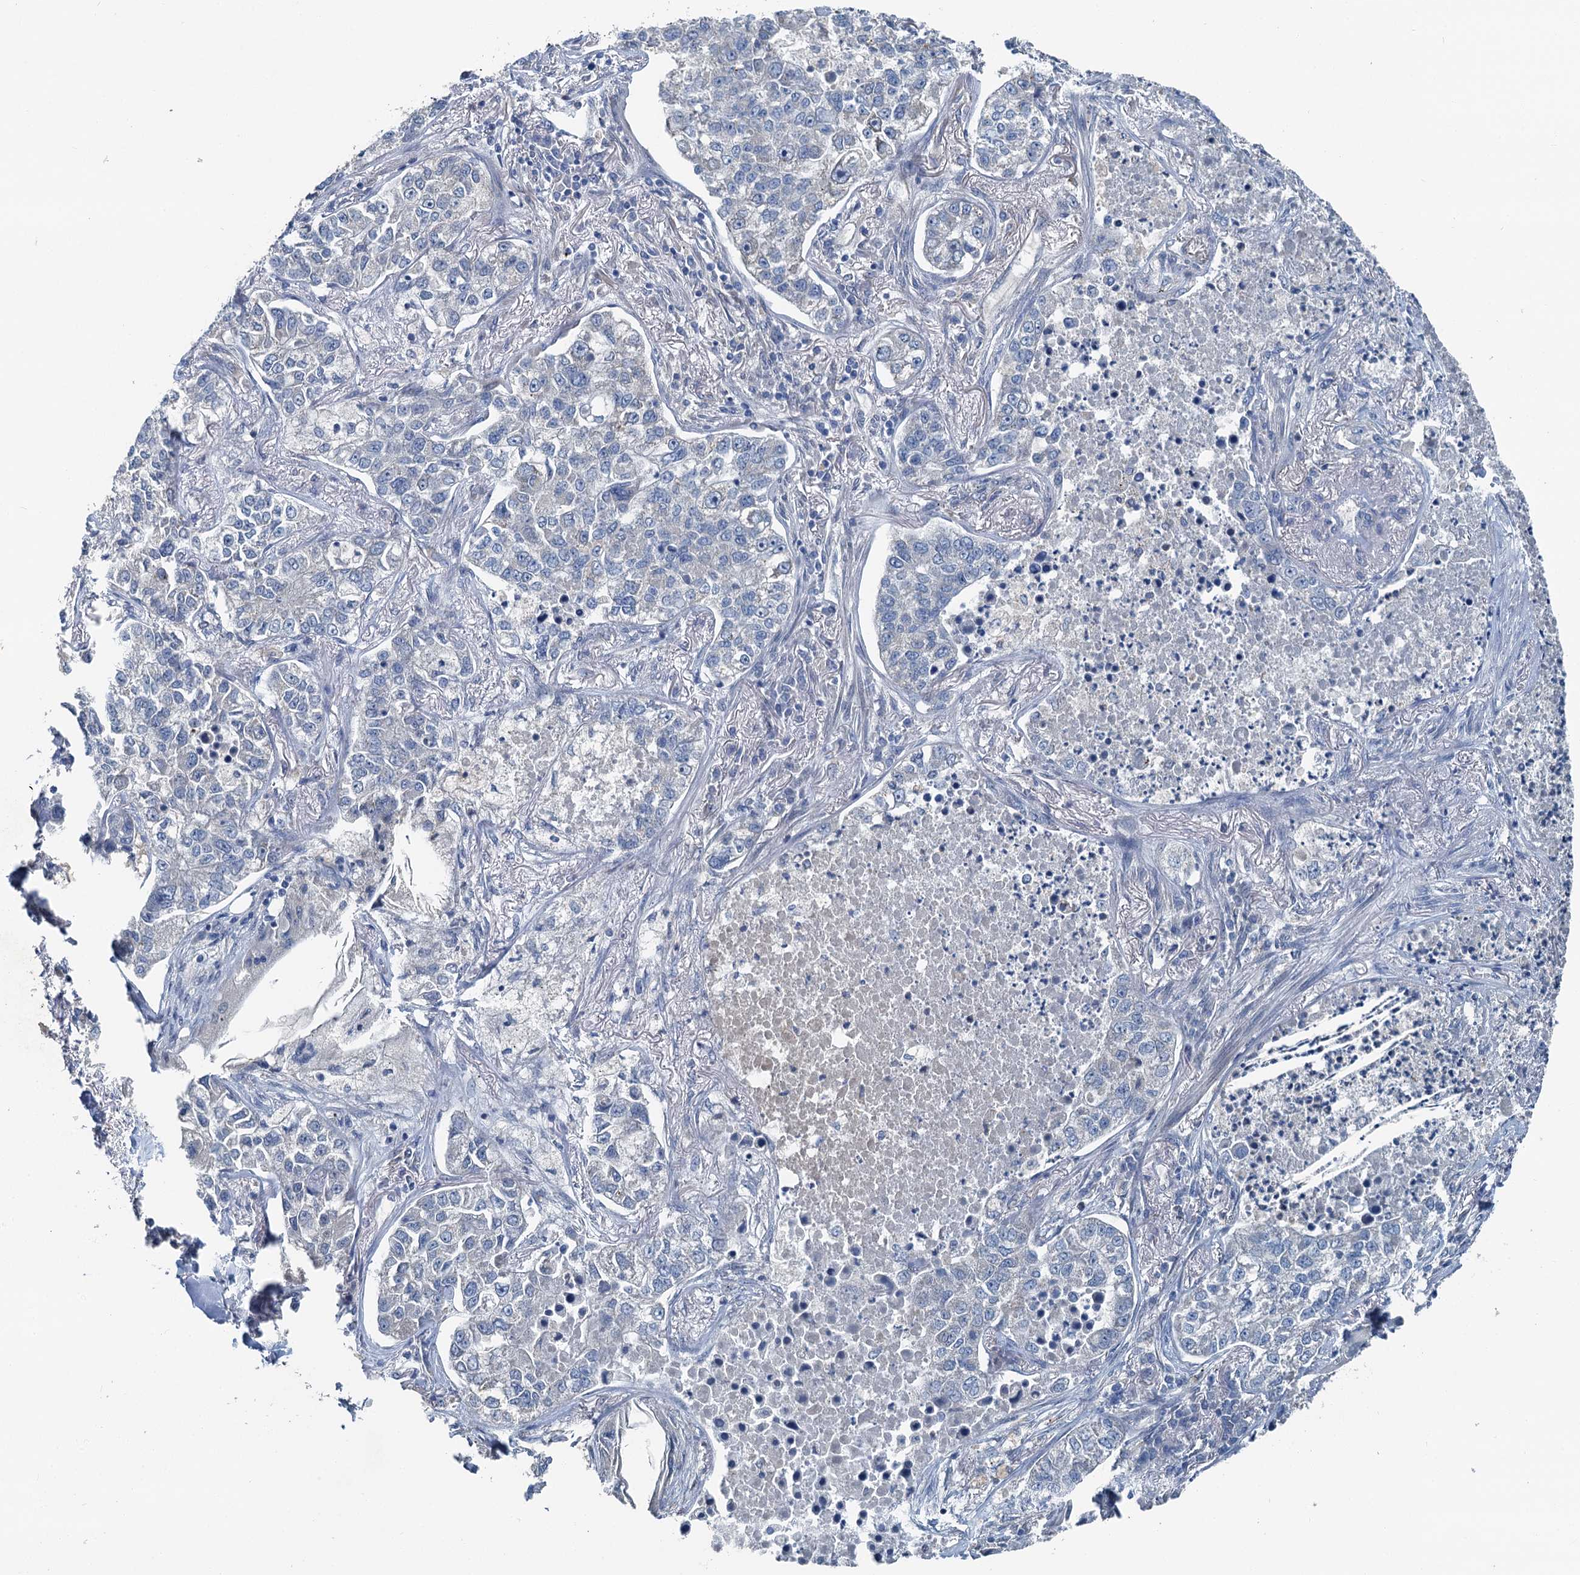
{"staining": {"intensity": "negative", "quantity": "none", "location": "none"}, "tissue": "lung cancer", "cell_type": "Tumor cells", "image_type": "cancer", "snomed": [{"axis": "morphology", "description": "Adenocarcinoma, NOS"}, {"axis": "topography", "description": "Lung"}], "caption": "Human lung cancer stained for a protein using immunohistochemistry (IHC) shows no expression in tumor cells.", "gene": "C6orf120", "patient": {"sex": "male", "age": 49}}